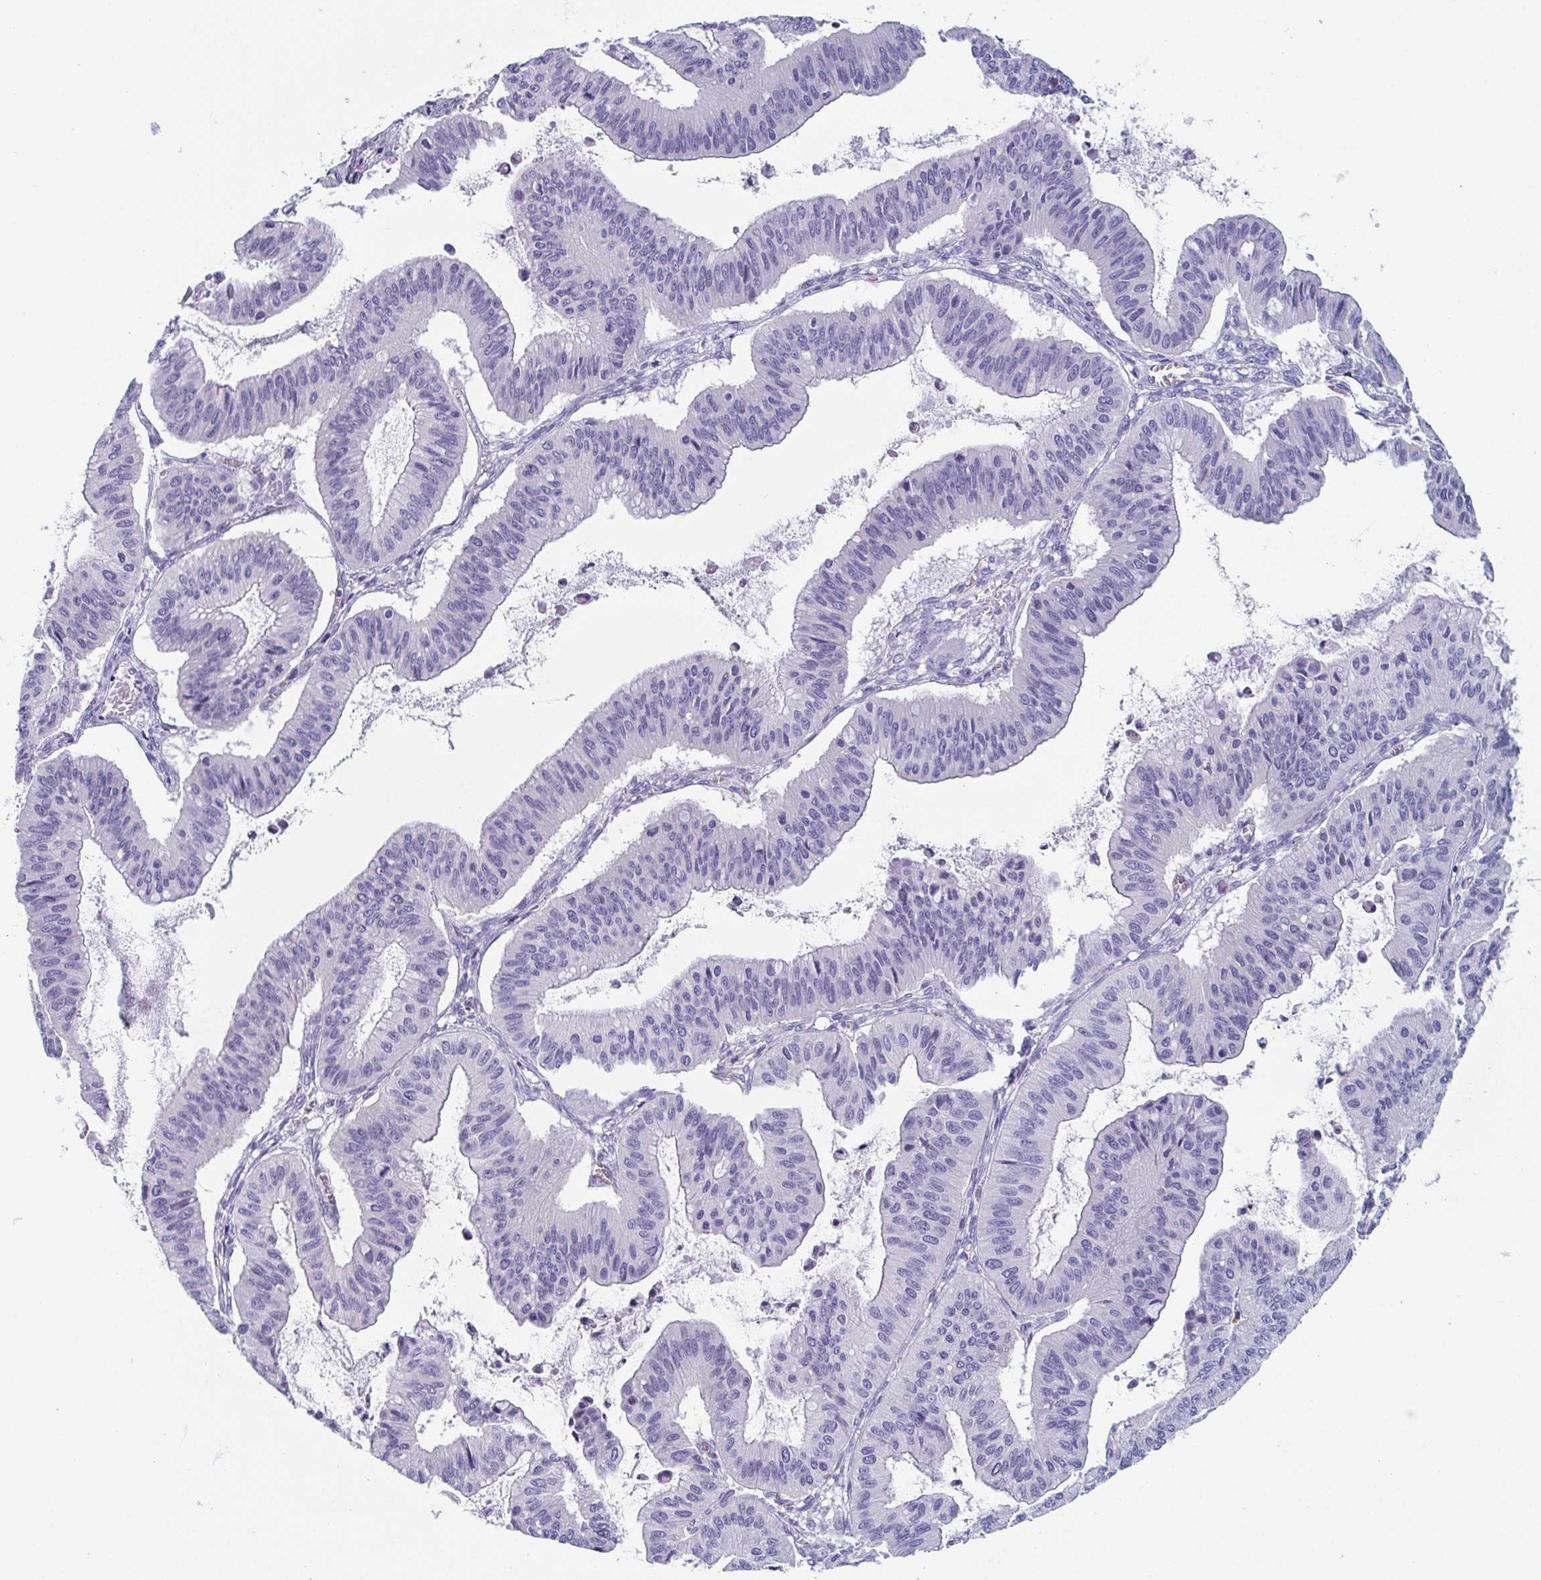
{"staining": {"intensity": "negative", "quantity": "none", "location": "none"}, "tissue": "ovarian cancer", "cell_type": "Tumor cells", "image_type": "cancer", "snomed": [{"axis": "morphology", "description": "Cystadenocarcinoma, mucinous, NOS"}, {"axis": "topography", "description": "Ovary"}], "caption": "A photomicrograph of ovarian cancer stained for a protein displays no brown staining in tumor cells.", "gene": "LYRM2", "patient": {"sex": "female", "age": 72}}